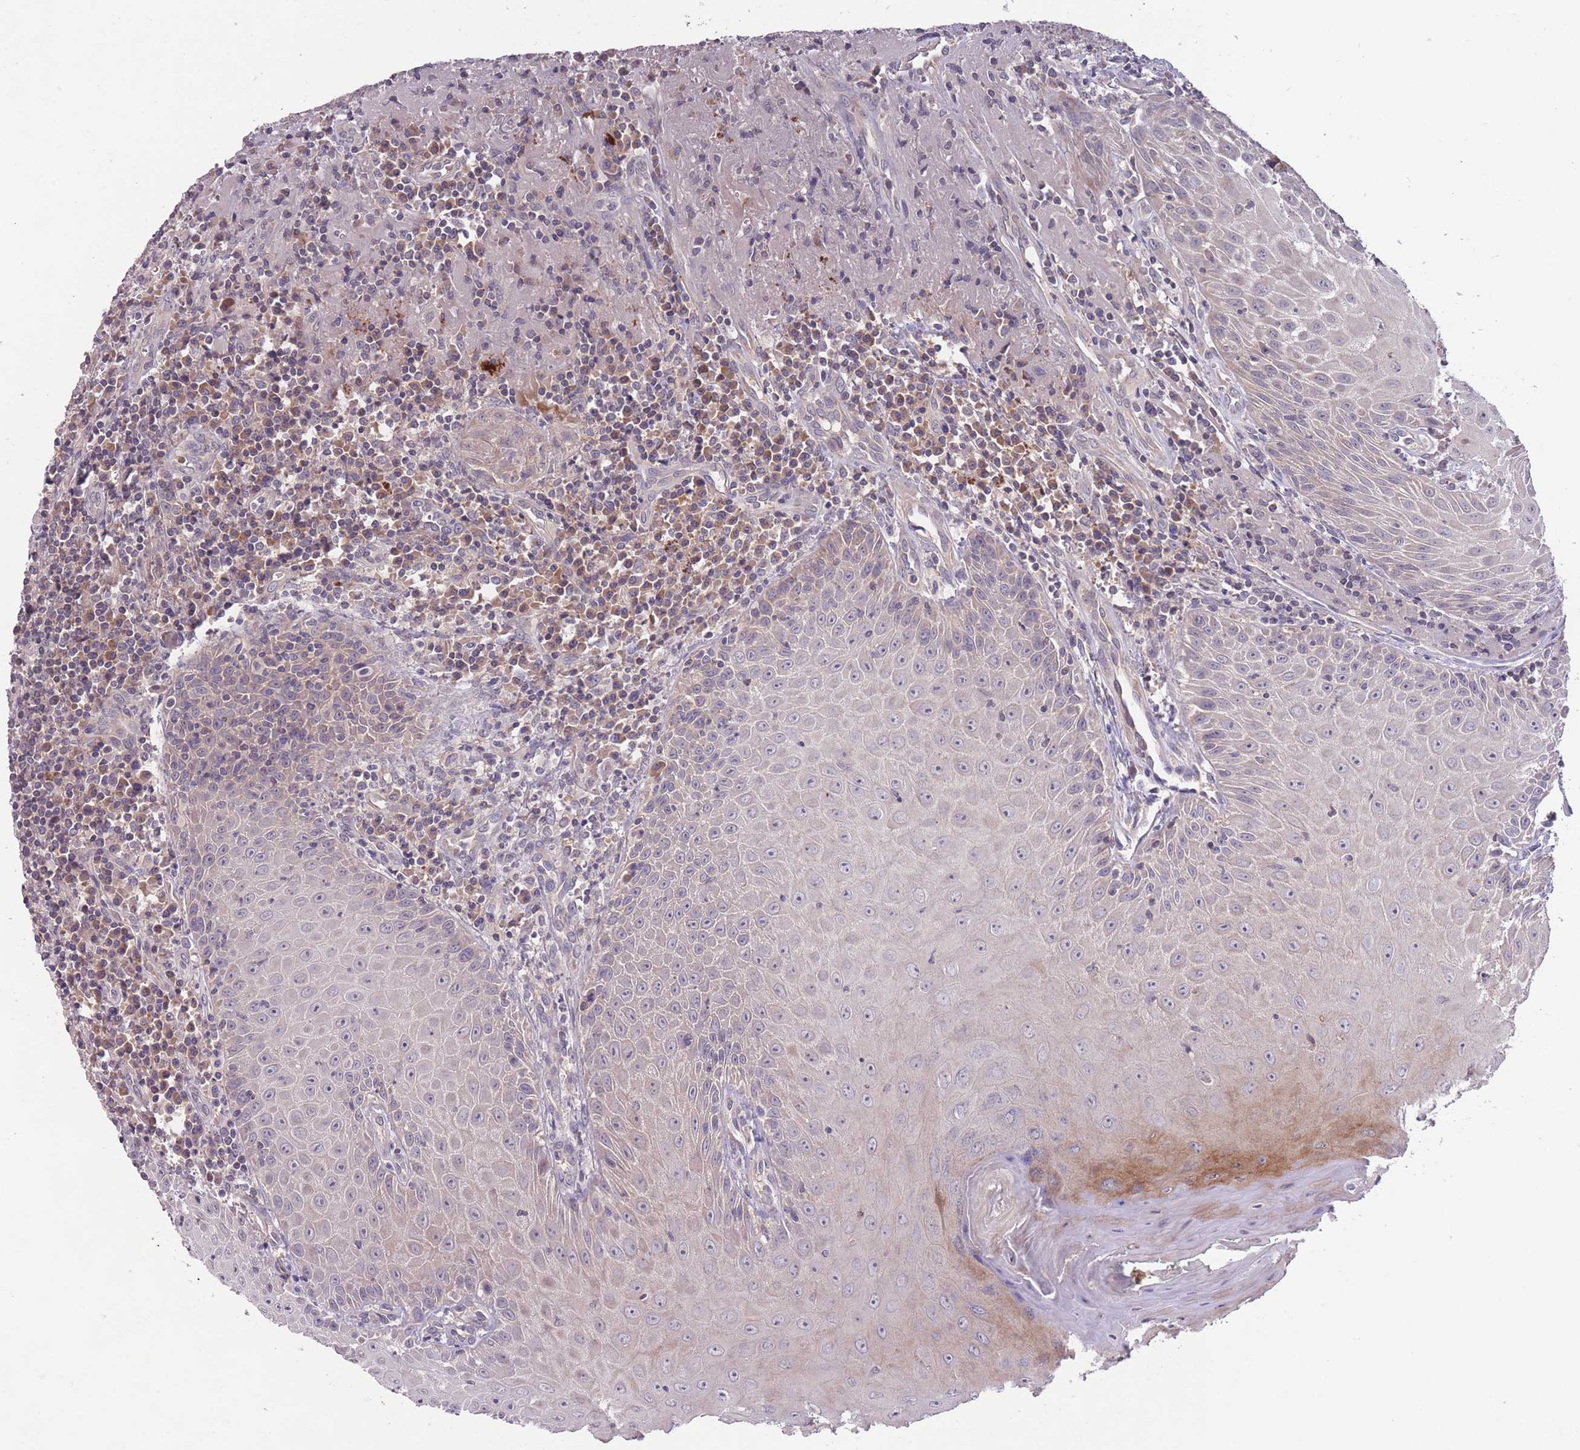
{"staining": {"intensity": "negative", "quantity": "none", "location": "none"}, "tissue": "head and neck cancer", "cell_type": "Tumor cells", "image_type": "cancer", "snomed": [{"axis": "morphology", "description": "Normal tissue, NOS"}, {"axis": "morphology", "description": "Squamous cell carcinoma, NOS"}, {"axis": "topography", "description": "Oral tissue"}, {"axis": "topography", "description": "Head-Neck"}], "caption": "This is an immunohistochemistry photomicrograph of human squamous cell carcinoma (head and neck). There is no staining in tumor cells.", "gene": "ADCYAP1R1", "patient": {"sex": "female", "age": 70}}